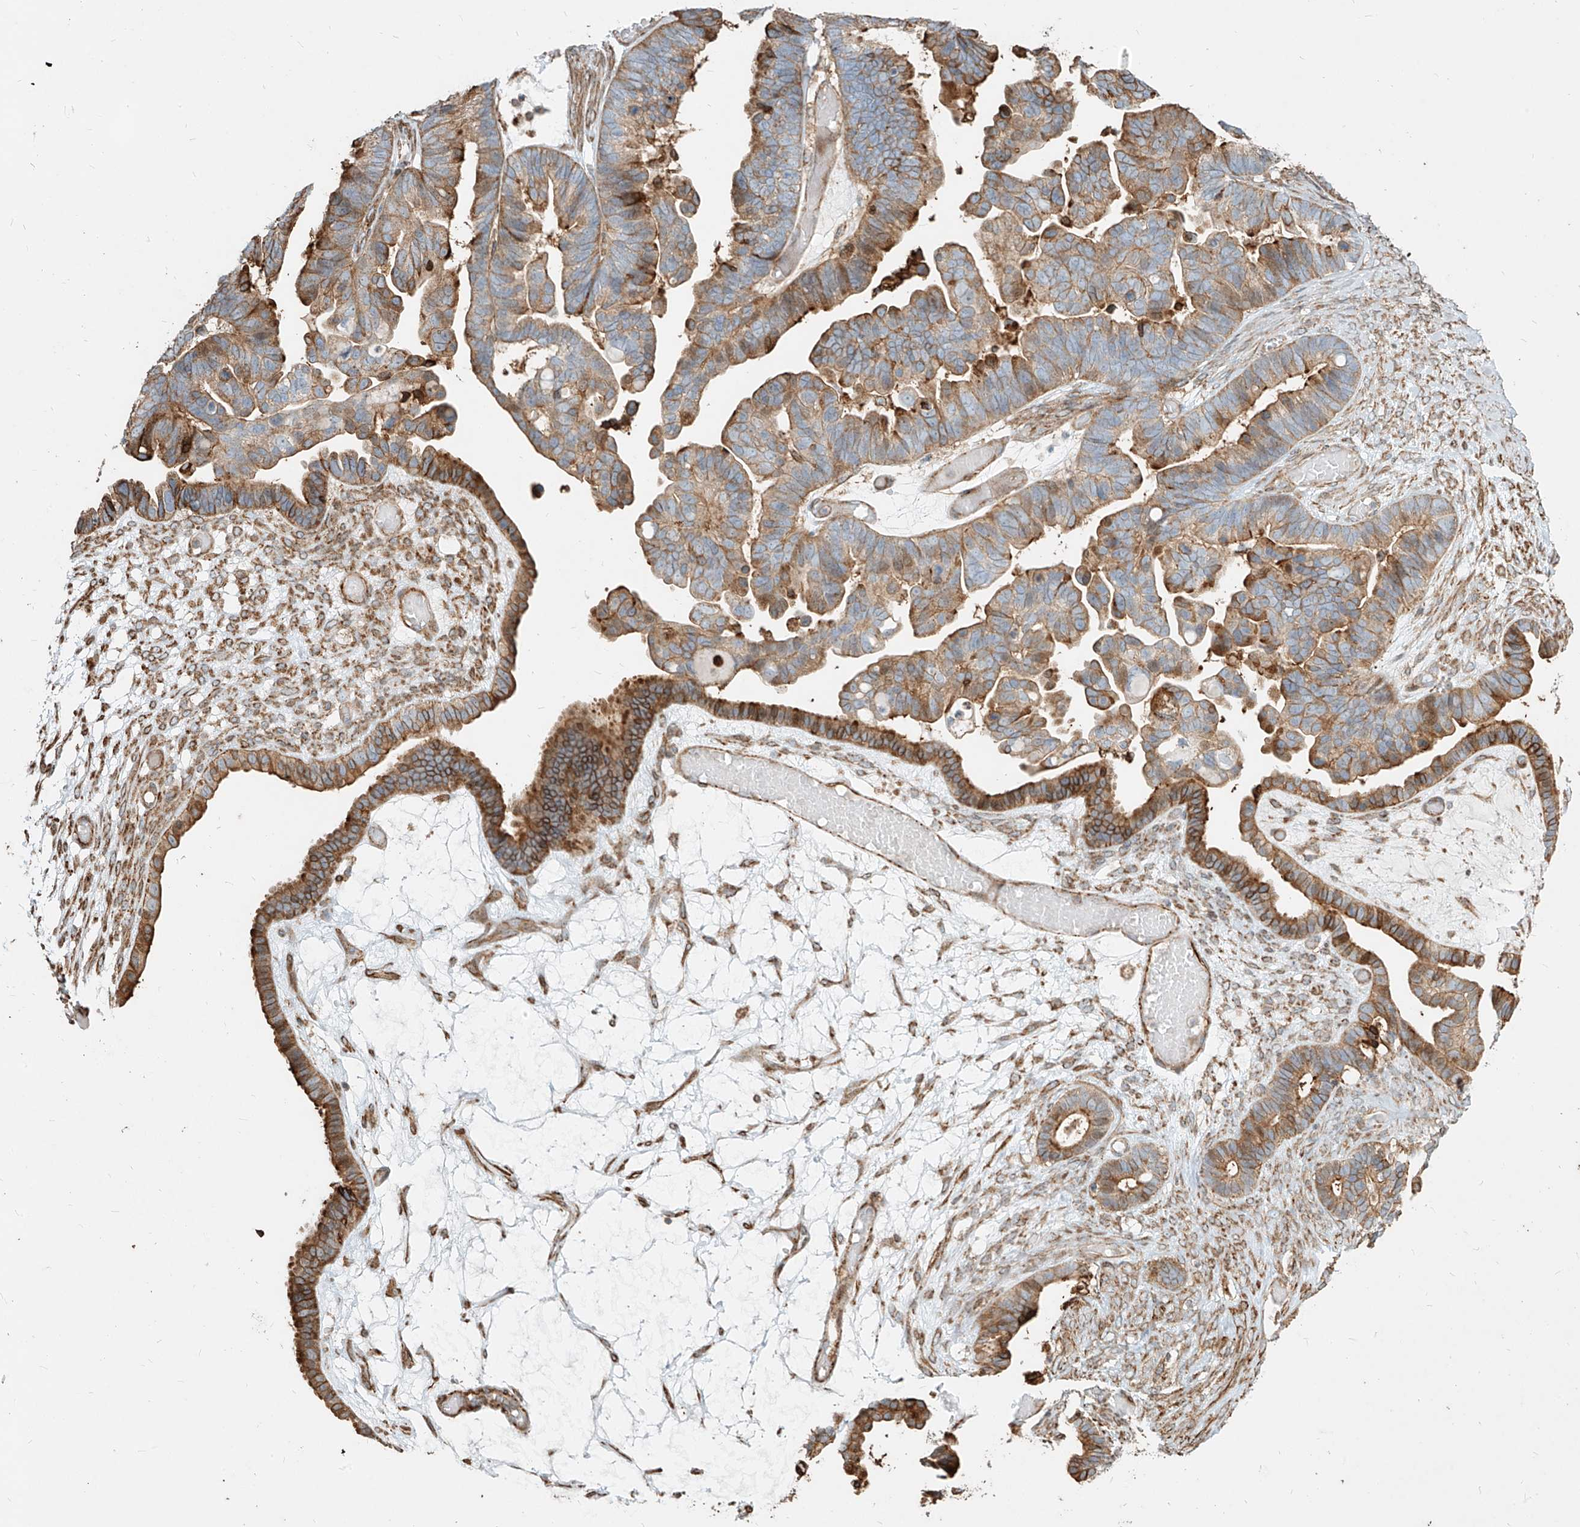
{"staining": {"intensity": "moderate", "quantity": ">75%", "location": "cytoplasmic/membranous"}, "tissue": "ovarian cancer", "cell_type": "Tumor cells", "image_type": "cancer", "snomed": [{"axis": "morphology", "description": "Cystadenocarcinoma, serous, NOS"}, {"axis": "topography", "description": "Ovary"}], "caption": "A micrograph showing moderate cytoplasmic/membranous staining in approximately >75% of tumor cells in ovarian cancer, as visualized by brown immunohistochemical staining.", "gene": "MTX2", "patient": {"sex": "female", "age": 56}}